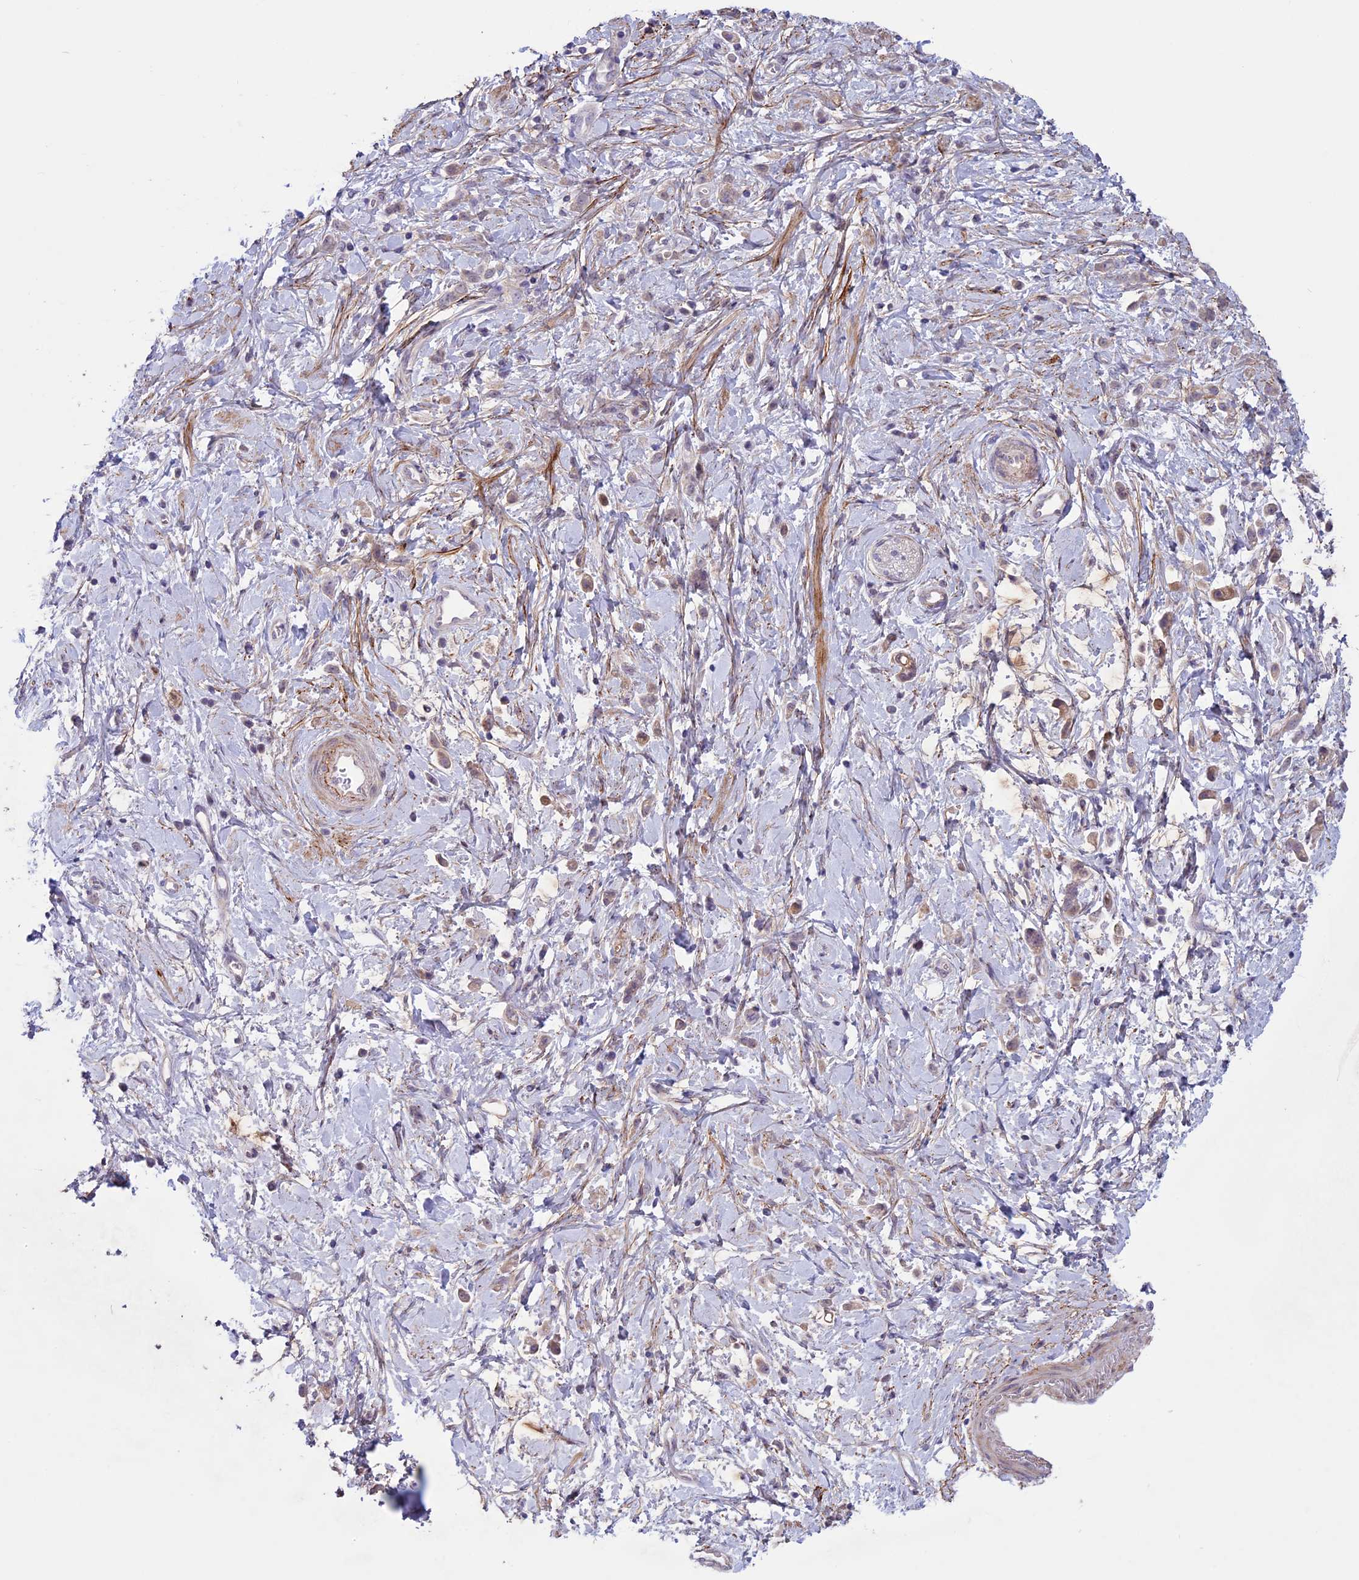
{"staining": {"intensity": "weak", "quantity": "25%-75%", "location": "cytoplasmic/membranous"}, "tissue": "stomach cancer", "cell_type": "Tumor cells", "image_type": "cancer", "snomed": [{"axis": "morphology", "description": "Adenocarcinoma, NOS"}, {"axis": "topography", "description": "Stomach"}], "caption": "Protein expression analysis of human stomach cancer reveals weak cytoplasmic/membranous positivity in approximately 25%-75% of tumor cells.", "gene": "SPHKAP", "patient": {"sex": "female", "age": 60}}